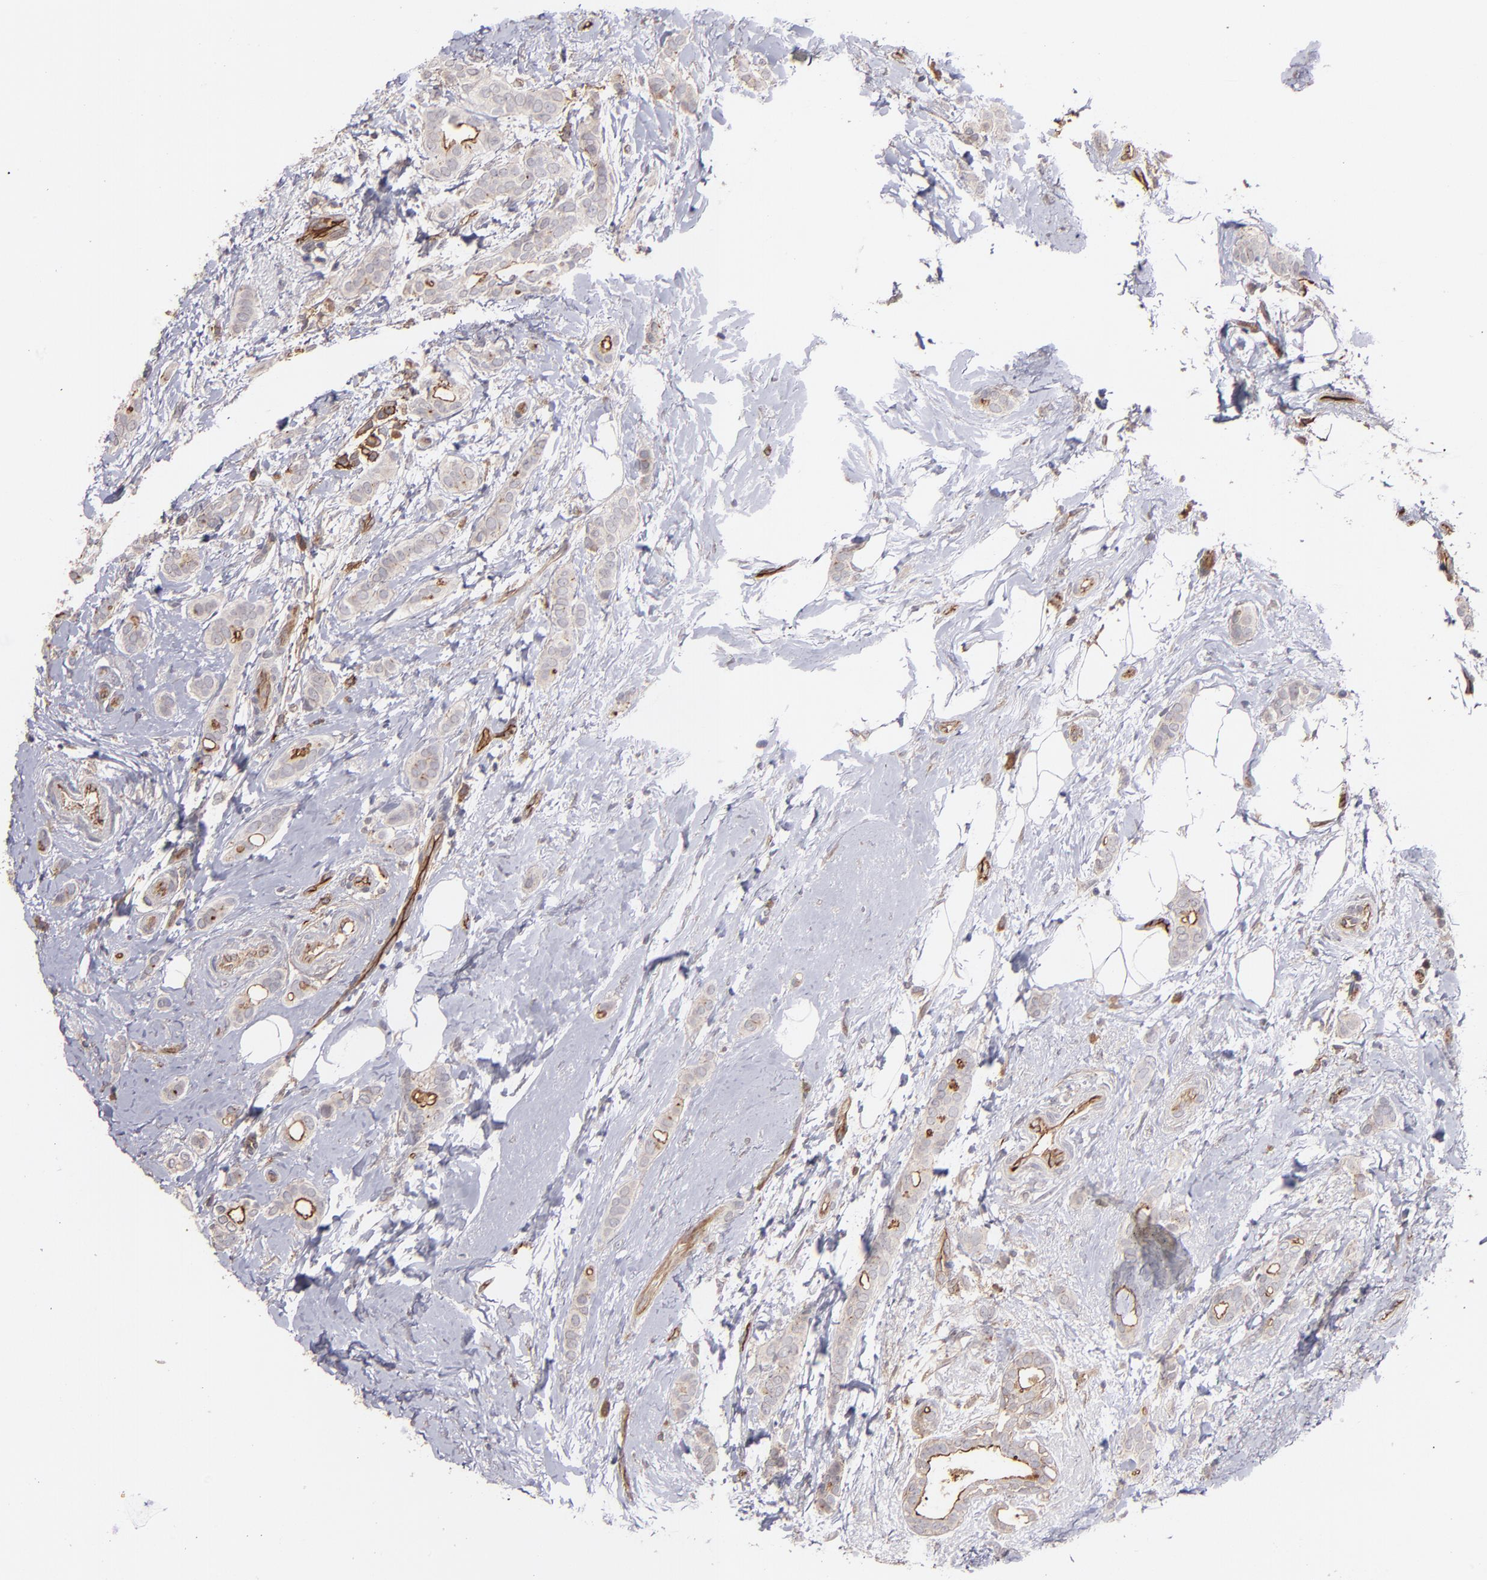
{"staining": {"intensity": "weak", "quantity": "25%-75%", "location": "cytoplasmic/membranous"}, "tissue": "breast cancer", "cell_type": "Tumor cells", "image_type": "cancer", "snomed": [{"axis": "morphology", "description": "Duct carcinoma"}, {"axis": "topography", "description": "Breast"}], "caption": "Immunohistochemistry staining of breast intraductal carcinoma, which displays low levels of weak cytoplasmic/membranous expression in about 25%-75% of tumor cells indicating weak cytoplasmic/membranous protein expression. The staining was performed using DAB (3,3'-diaminobenzidine) (brown) for protein detection and nuclei were counterstained in hematoxylin (blue).", "gene": "ICAM1", "patient": {"sex": "female", "age": 54}}